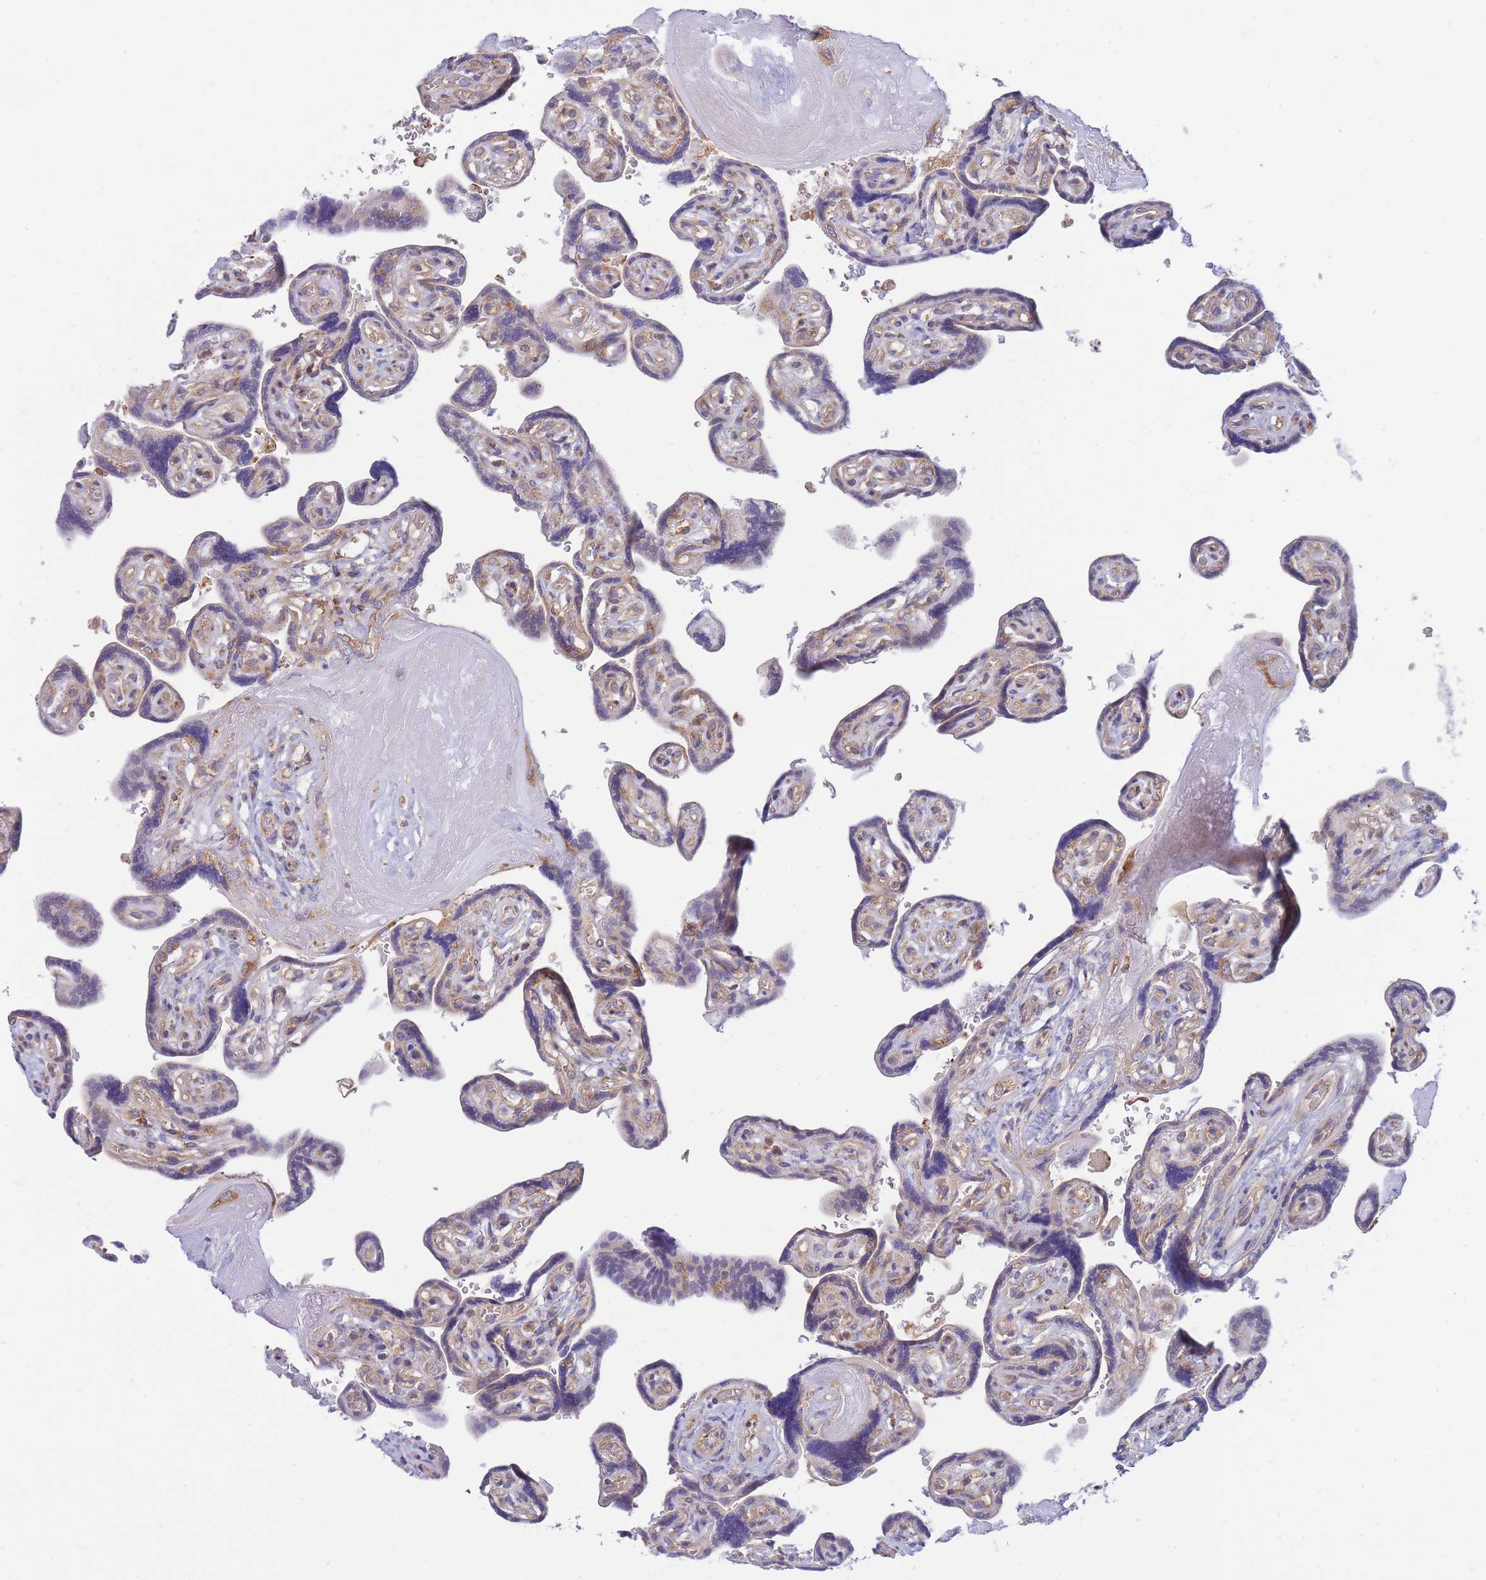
{"staining": {"intensity": "moderate", "quantity": ">75%", "location": "cytoplasmic/membranous"}, "tissue": "placenta", "cell_type": "Decidual cells", "image_type": "normal", "snomed": [{"axis": "morphology", "description": "Normal tissue, NOS"}, {"axis": "topography", "description": "Placenta"}], "caption": "Brown immunohistochemical staining in unremarkable human placenta reveals moderate cytoplasmic/membranous expression in about >75% of decidual cells. (Brightfield microscopy of DAB IHC at high magnification).", "gene": "SH2B2", "patient": {"sex": "female", "age": 32}}